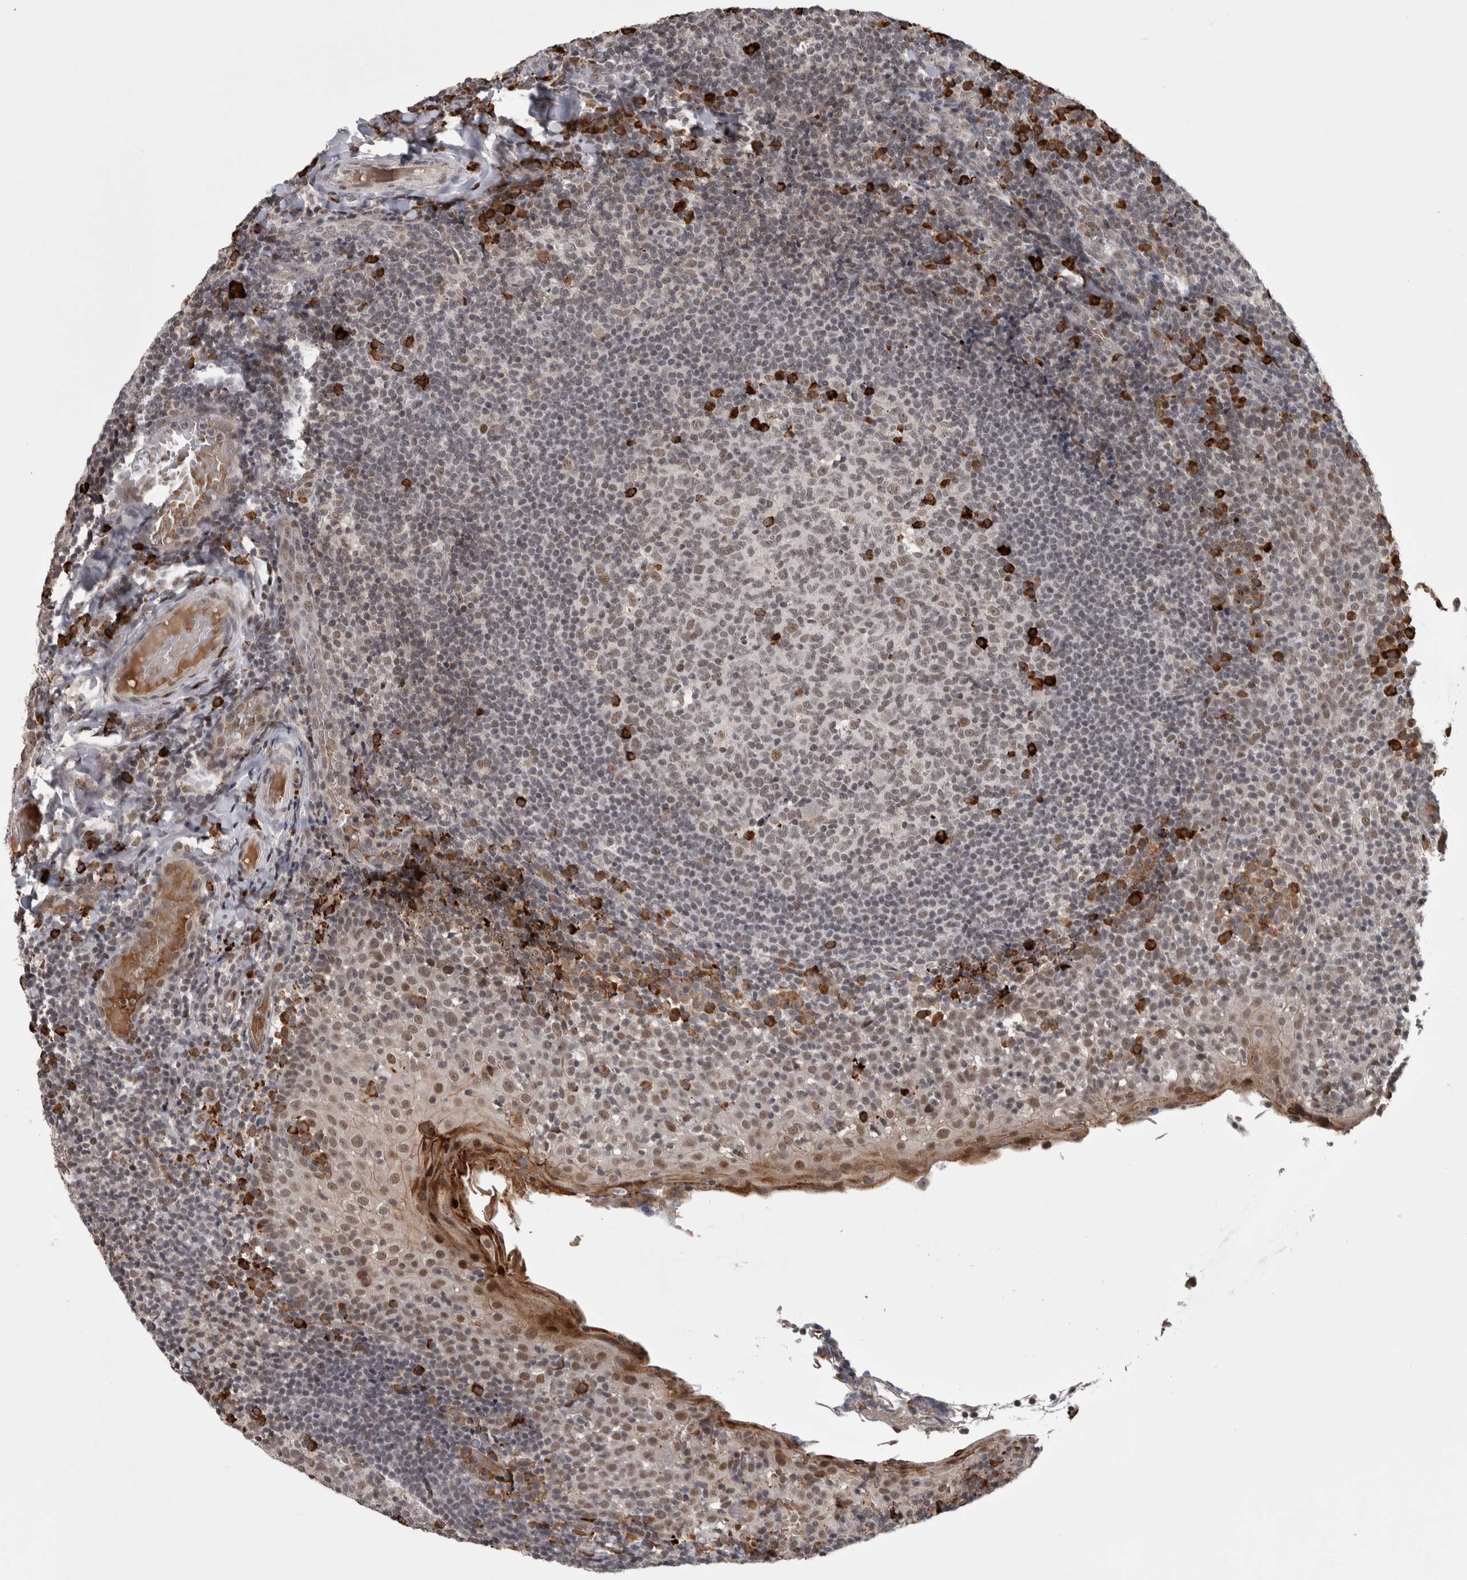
{"staining": {"intensity": "weak", "quantity": ">75%", "location": "nuclear"}, "tissue": "tonsil", "cell_type": "Germinal center cells", "image_type": "normal", "snomed": [{"axis": "morphology", "description": "Normal tissue, NOS"}, {"axis": "topography", "description": "Tonsil"}], "caption": "Immunohistochemistry staining of normal tonsil, which exhibits low levels of weak nuclear expression in approximately >75% of germinal center cells indicating weak nuclear protein positivity. The staining was performed using DAB (3,3'-diaminobenzidine) (brown) for protein detection and nuclei were counterstained in hematoxylin (blue).", "gene": "ZNF592", "patient": {"sex": "female", "age": 19}}